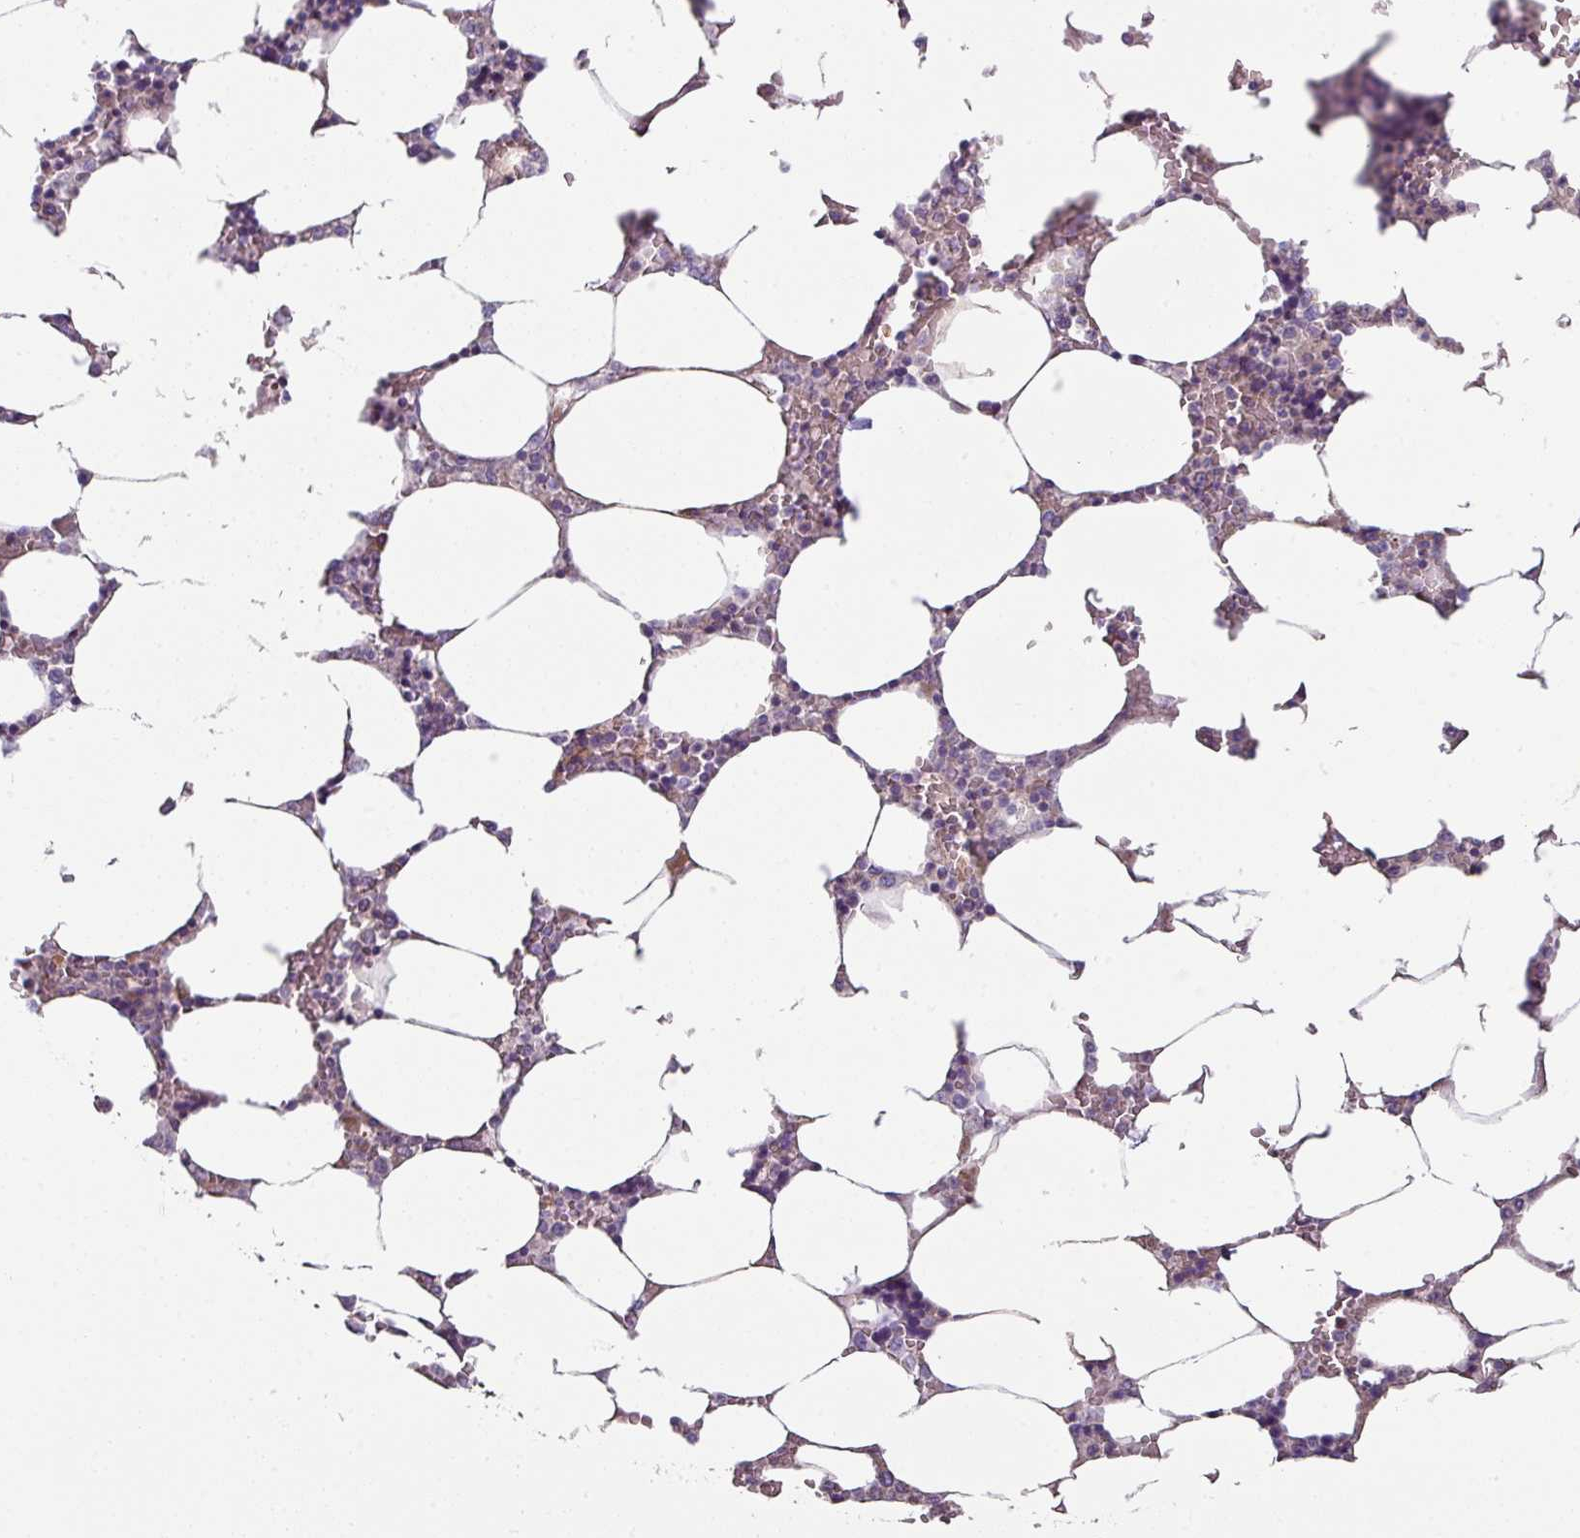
{"staining": {"intensity": "moderate", "quantity": "<25%", "location": "cytoplasmic/membranous"}, "tissue": "bone marrow", "cell_type": "Hematopoietic cells", "image_type": "normal", "snomed": [{"axis": "morphology", "description": "Normal tissue, NOS"}, {"axis": "topography", "description": "Bone marrow"}], "caption": "Protein positivity by immunohistochemistry (IHC) shows moderate cytoplasmic/membranous staining in about <25% of hematopoietic cells in unremarkable bone marrow. The protein of interest is stained brown, and the nuclei are stained in blue (DAB IHC with brightfield microscopy, high magnification).", "gene": "LRRC9", "patient": {"sex": "male", "age": 64}}